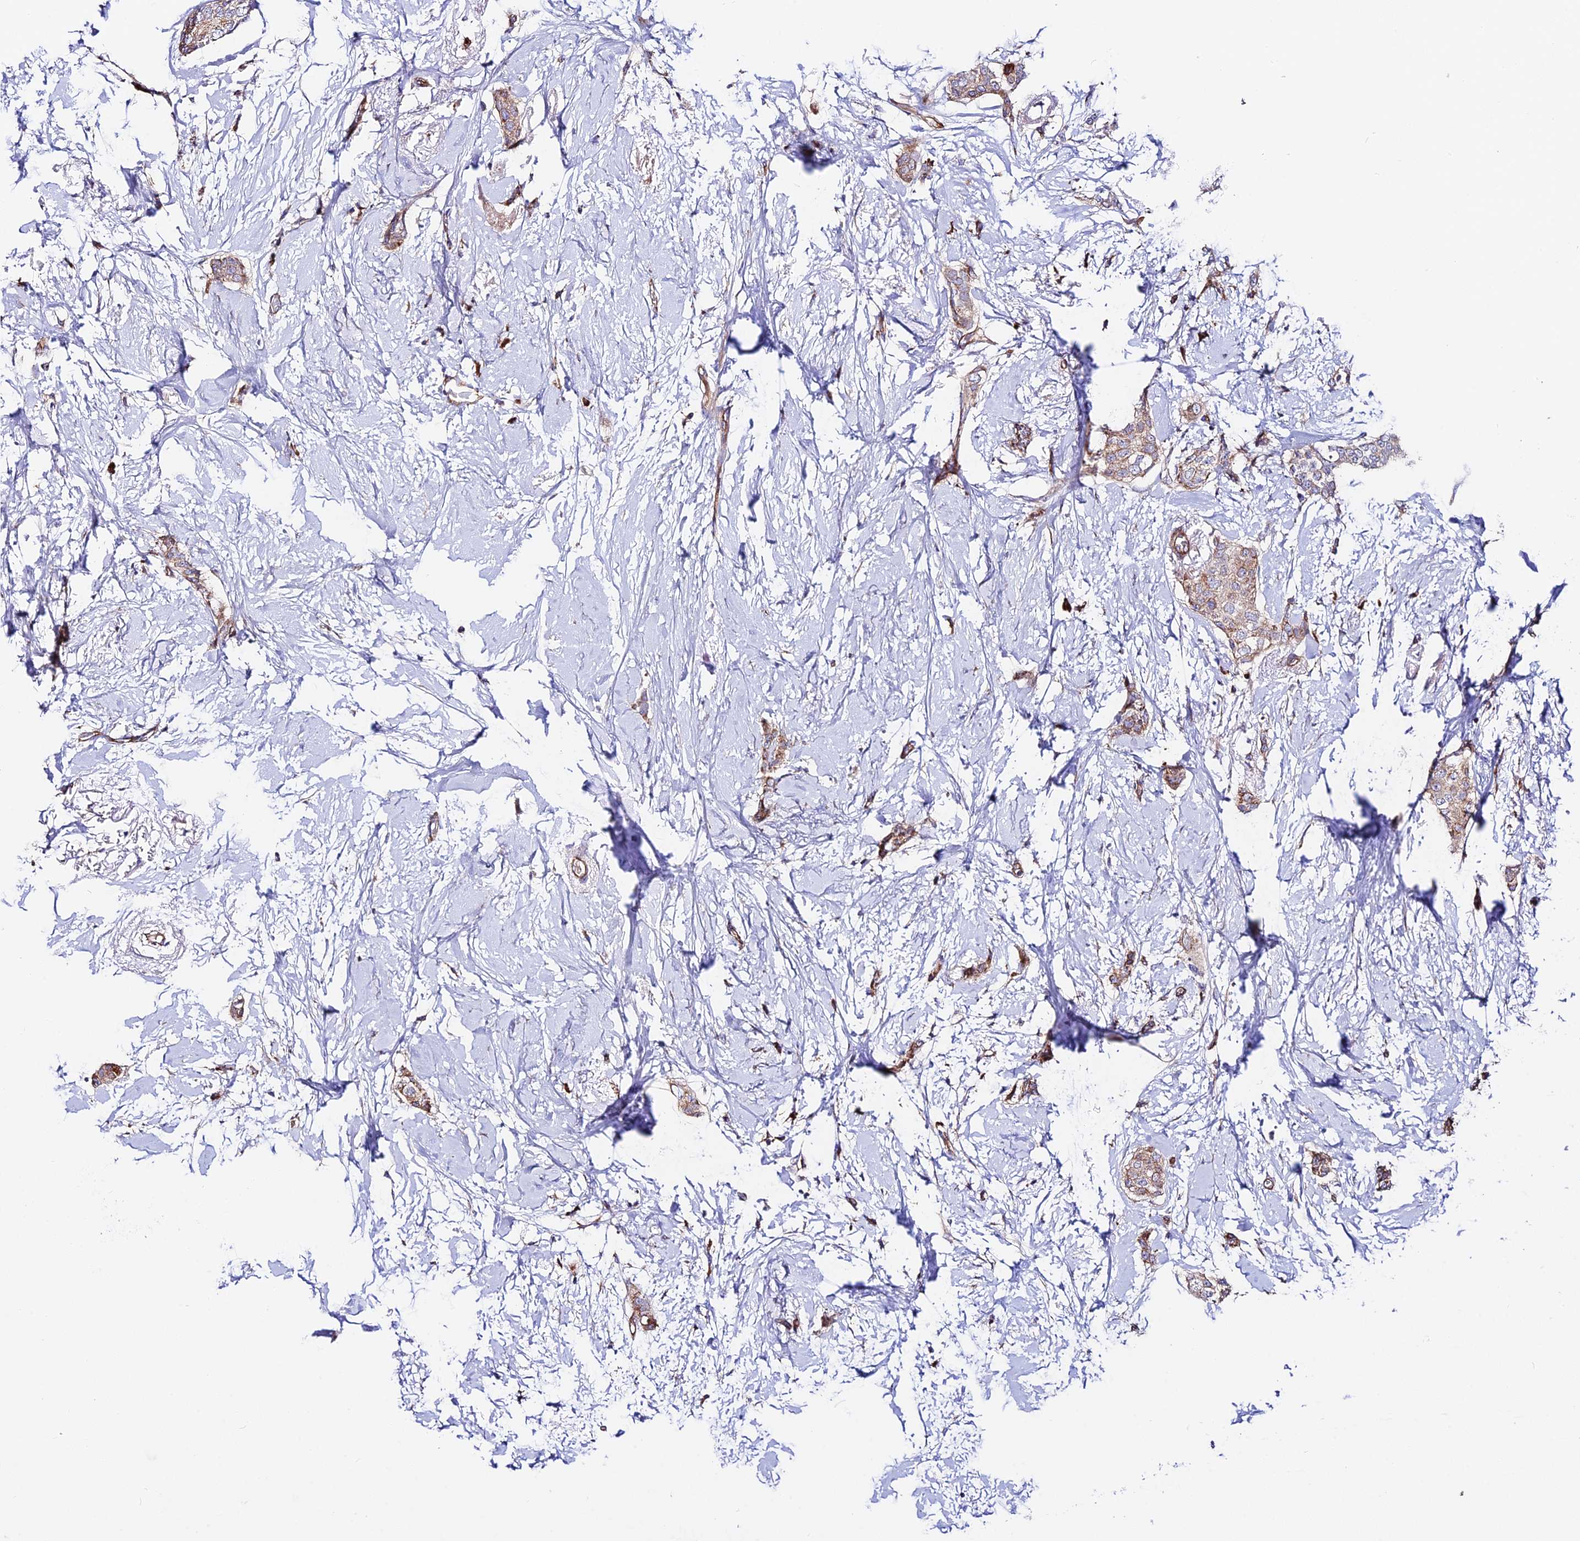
{"staining": {"intensity": "weak", "quantity": ">75%", "location": "cytoplasmic/membranous"}, "tissue": "breast cancer", "cell_type": "Tumor cells", "image_type": "cancer", "snomed": [{"axis": "morphology", "description": "Duct carcinoma"}, {"axis": "topography", "description": "Breast"}], "caption": "Protein expression analysis of human breast cancer (infiltrating ductal carcinoma) reveals weak cytoplasmic/membranous expression in approximately >75% of tumor cells.", "gene": "VPS13C", "patient": {"sex": "female", "age": 72}}